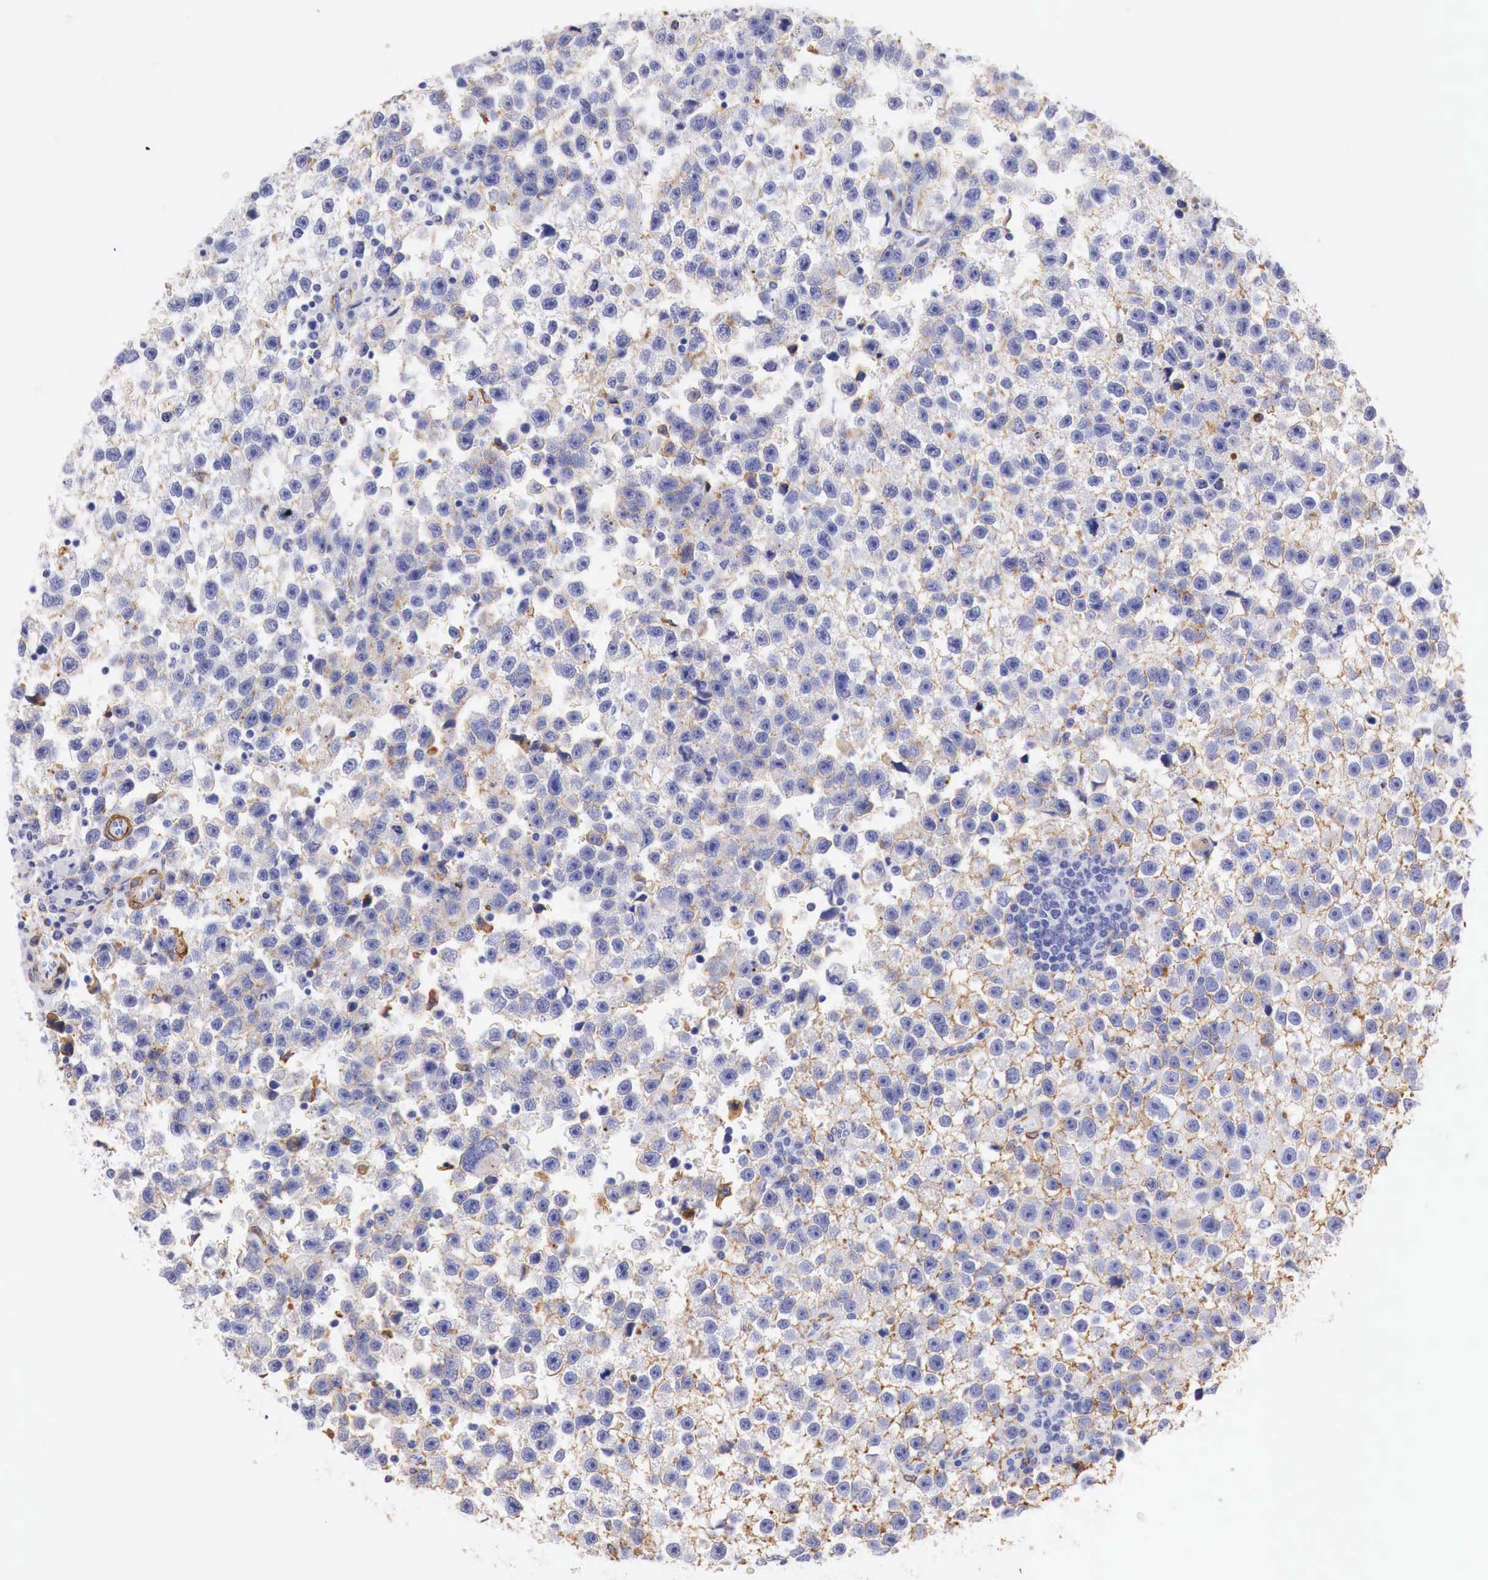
{"staining": {"intensity": "negative", "quantity": "none", "location": "none"}, "tissue": "testis cancer", "cell_type": "Tumor cells", "image_type": "cancer", "snomed": [{"axis": "morphology", "description": "Seminoma, NOS"}, {"axis": "topography", "description": "Testis"}], "caption": "Tumor cells show no significant staining in testis cancer (seminoma).", "gene": "TPM1", "patient": {"sex": "male", "age": 33}}